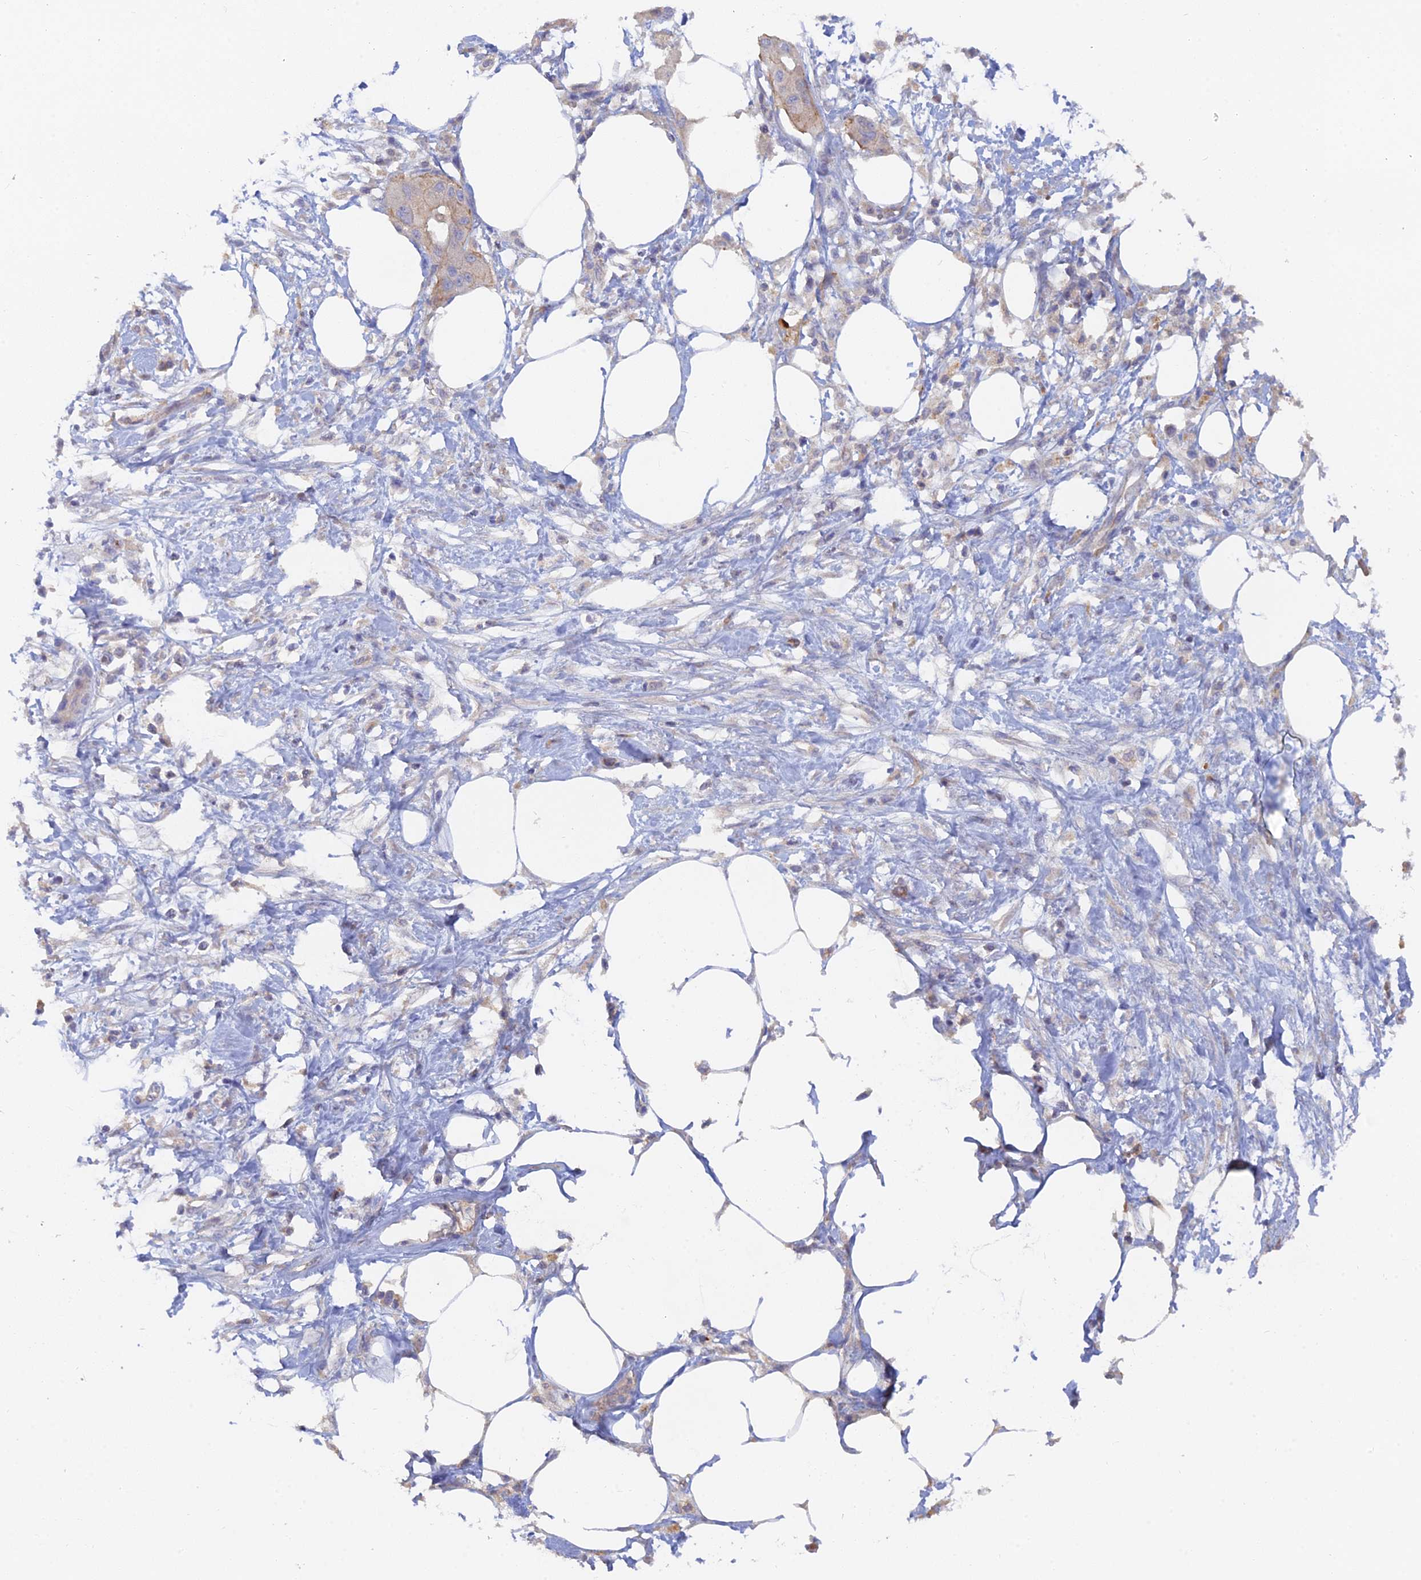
{"staining": {"intensity": "negative", "quantity": "none", "location": "none"}, "tissue": "pancreatic cancer", "cell_type": "Tumor cells", "image_type": "cancer", "snomed": [{"axis": "morphology", "description": "Adenocarcinoma, NOS"}, {"axis": "topography", "description": "Pancreas"}], "caption": "IHC micrograph of neoplastic tissue: human pancreatic adenocarcinoma stained with DAB displays no significant protein staining in tumor cells. (Brightfield microscopy of DAB immunohistochemistry (IHC) at high magnification).", "gene": "ARRDC1", "patient": {"sex": "male", "age": 68}}